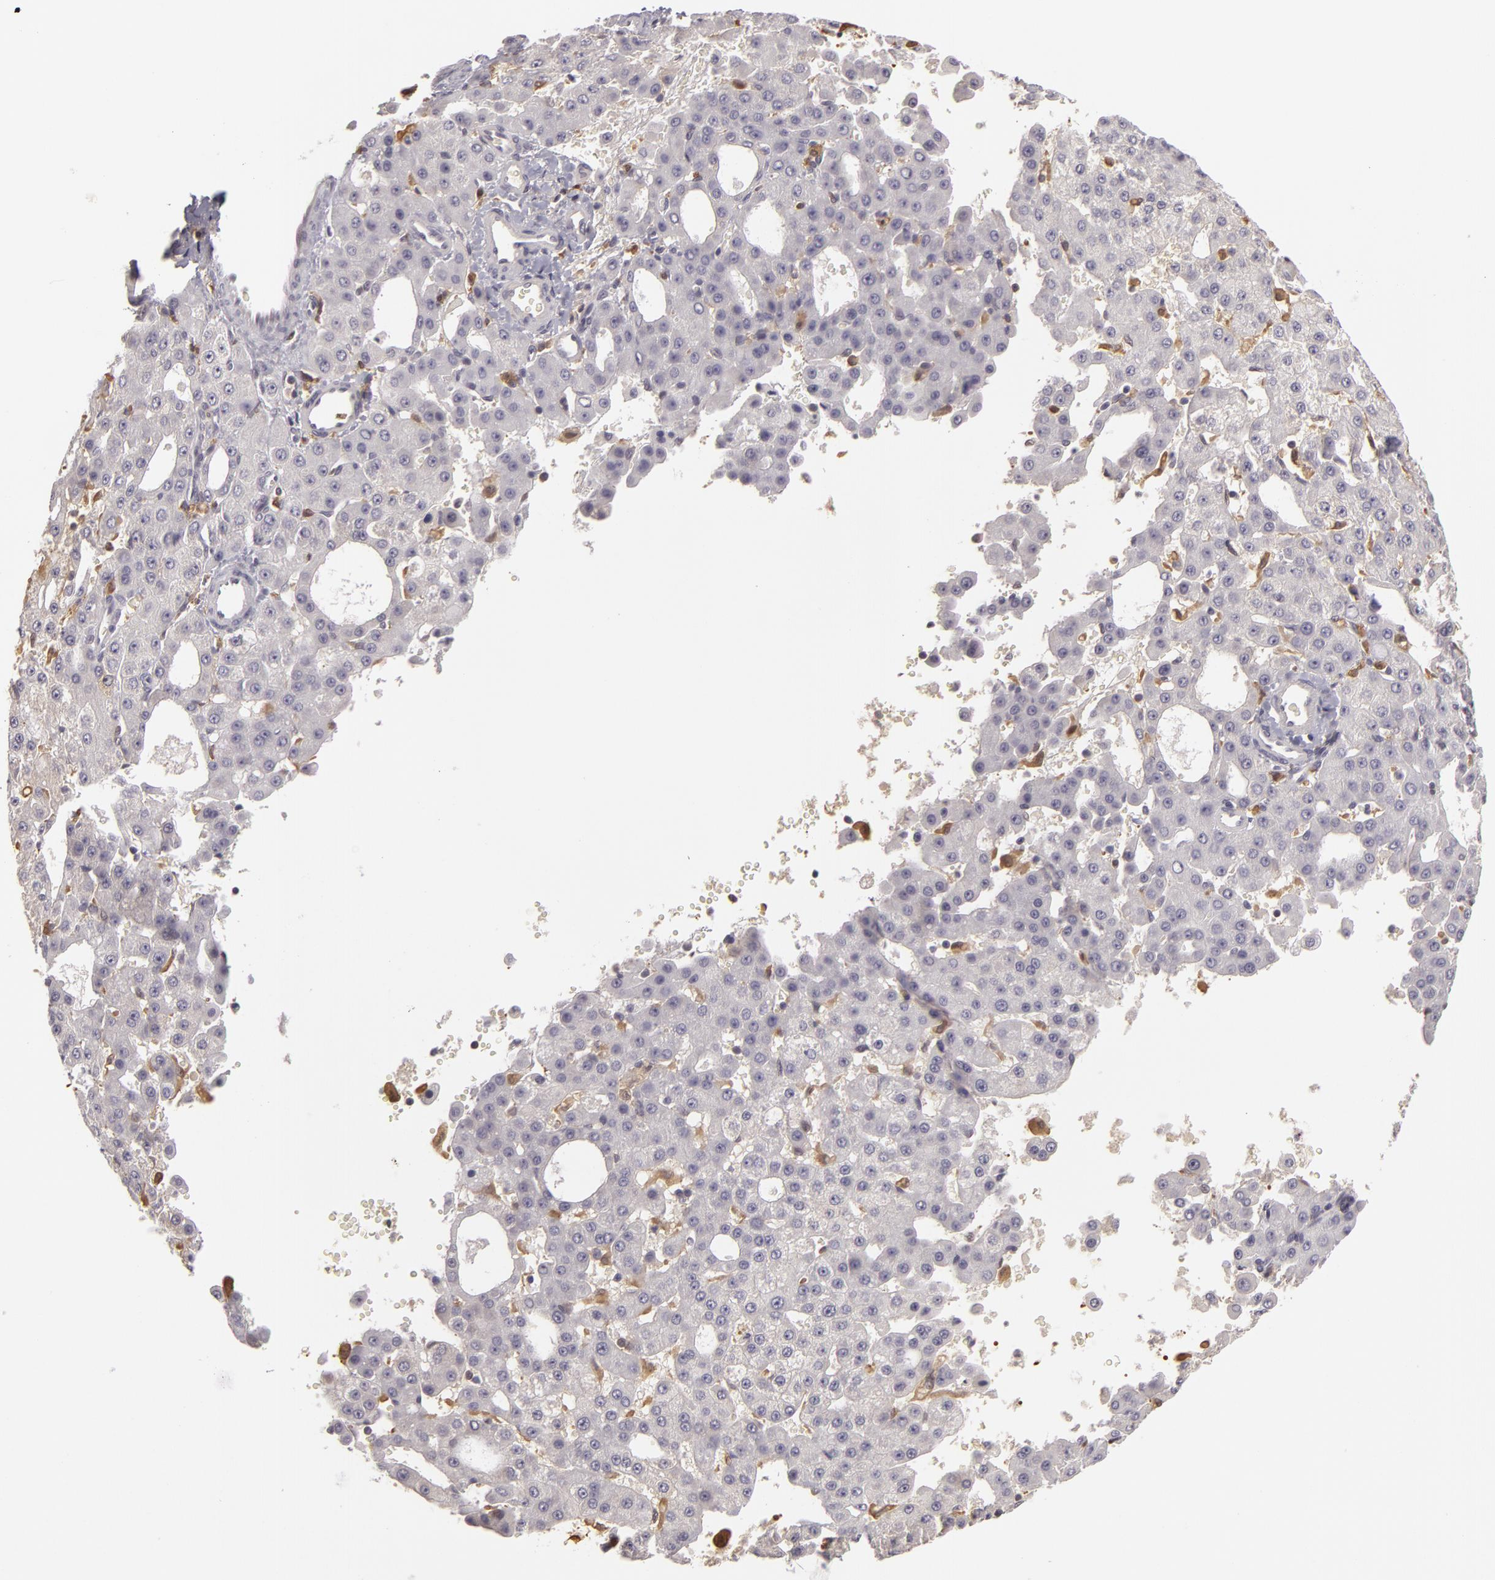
{"staining": {"intensity": "negative", "quantity": "none", "location": "none"}, "tissue": "liver cancer", "cell_type": "Tumor cells", "image_type": "cancer", "snomed": [{"axis": "morphology", "description": "Carcinoma, Hepatocellular, NOS"}, {"axis": "topography", "description": "Liver"}], "caption": "Image shows no significant protein staining in tumor cells of liver hepatocellular carcinoma.", "gene": "GNPDA1", "patient": {"sex": "male", "age": 47}}